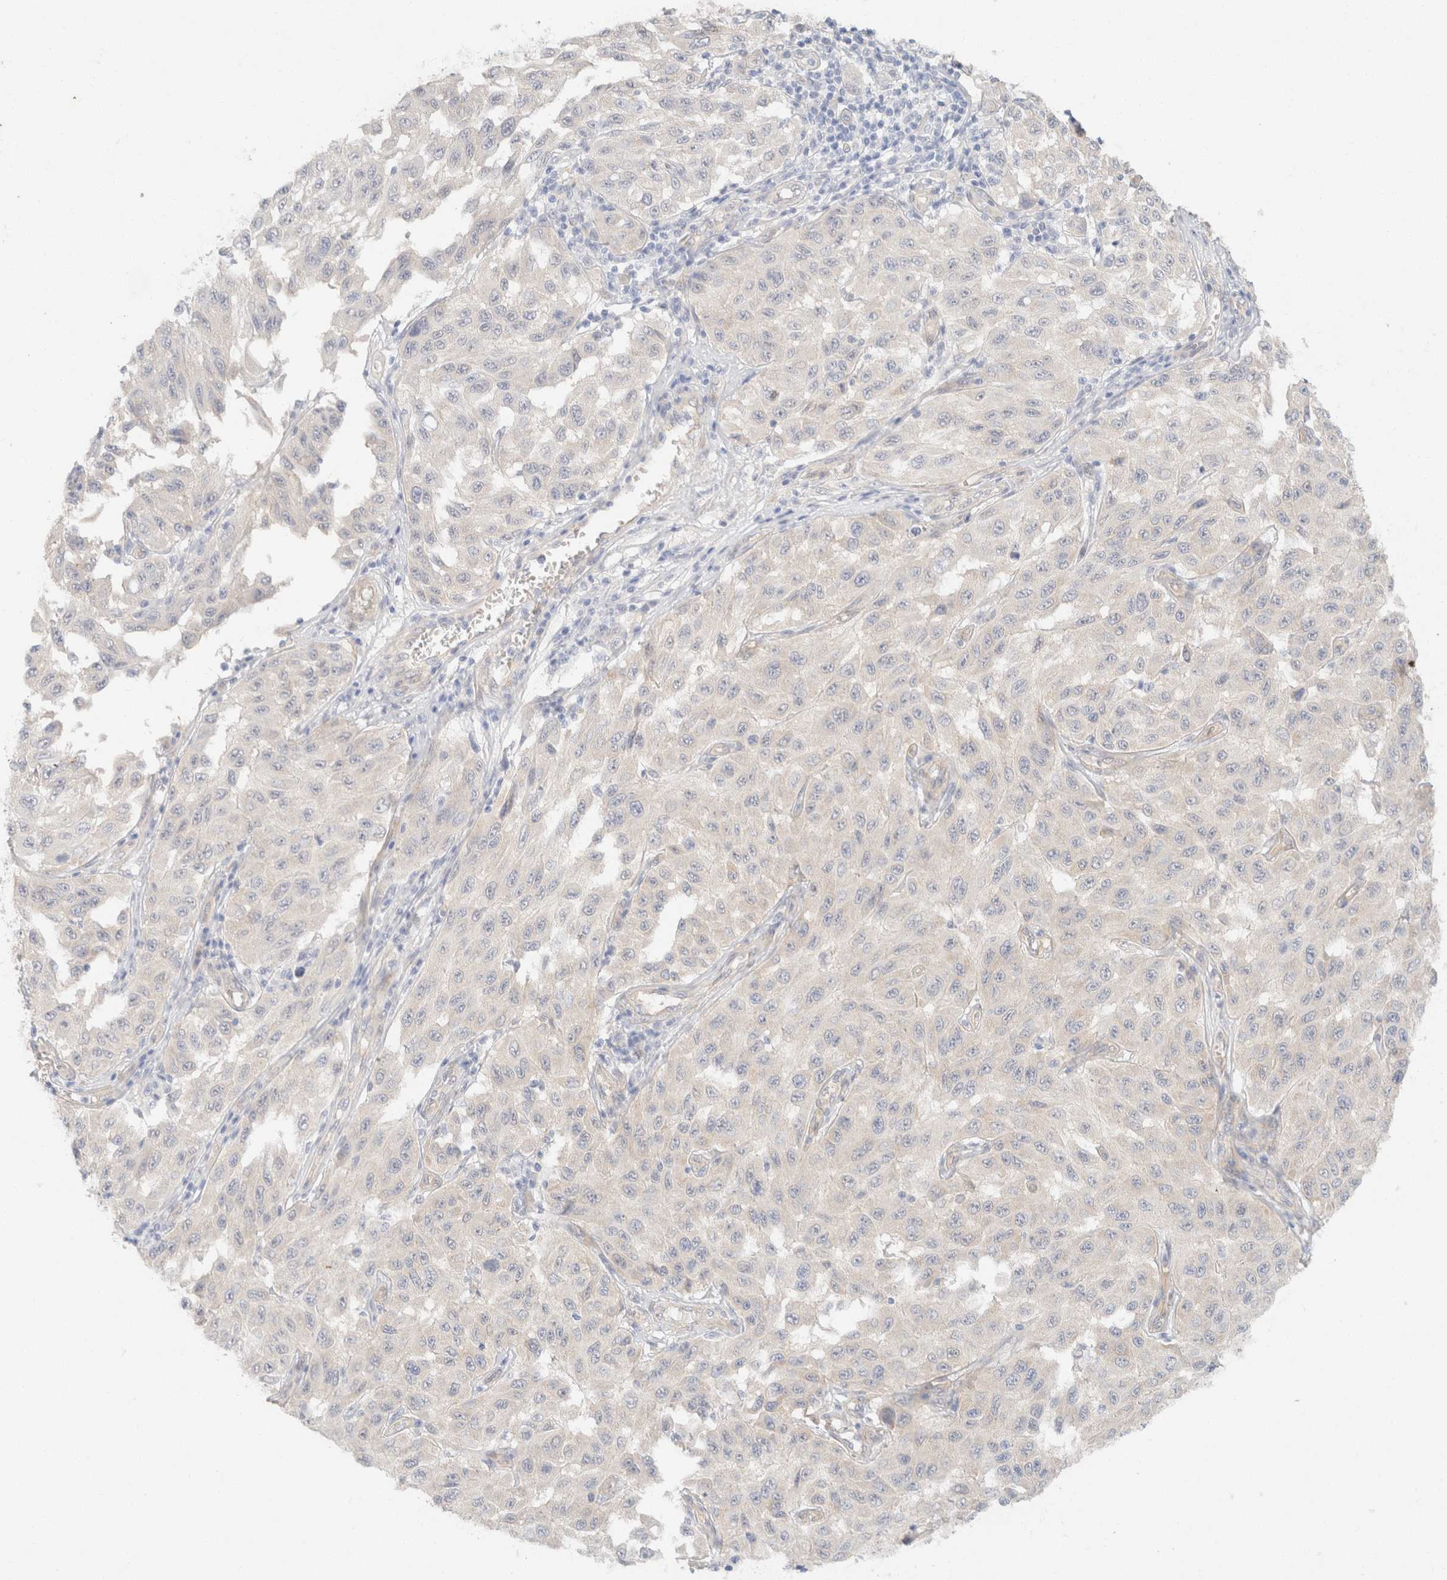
{"staining": {"intensity": "negative", "quantity": "none", "location": "none"}, "tissue": "melanoma", "cell_type": "Tumor cells", "image_type": "cancer", "snomed": [{"axis": "morphology", "description": "Malignant melanoma, NOS"}, {"axis": "topography", "description": "Skin"}], "caption": "This is an immunohistochemistry (IHC) histopathology image of human malignant melanoma. There is no positivity in tumor cells.", "gene": "CSNK1E", "patient": {"sex": "male", "age": 30}}